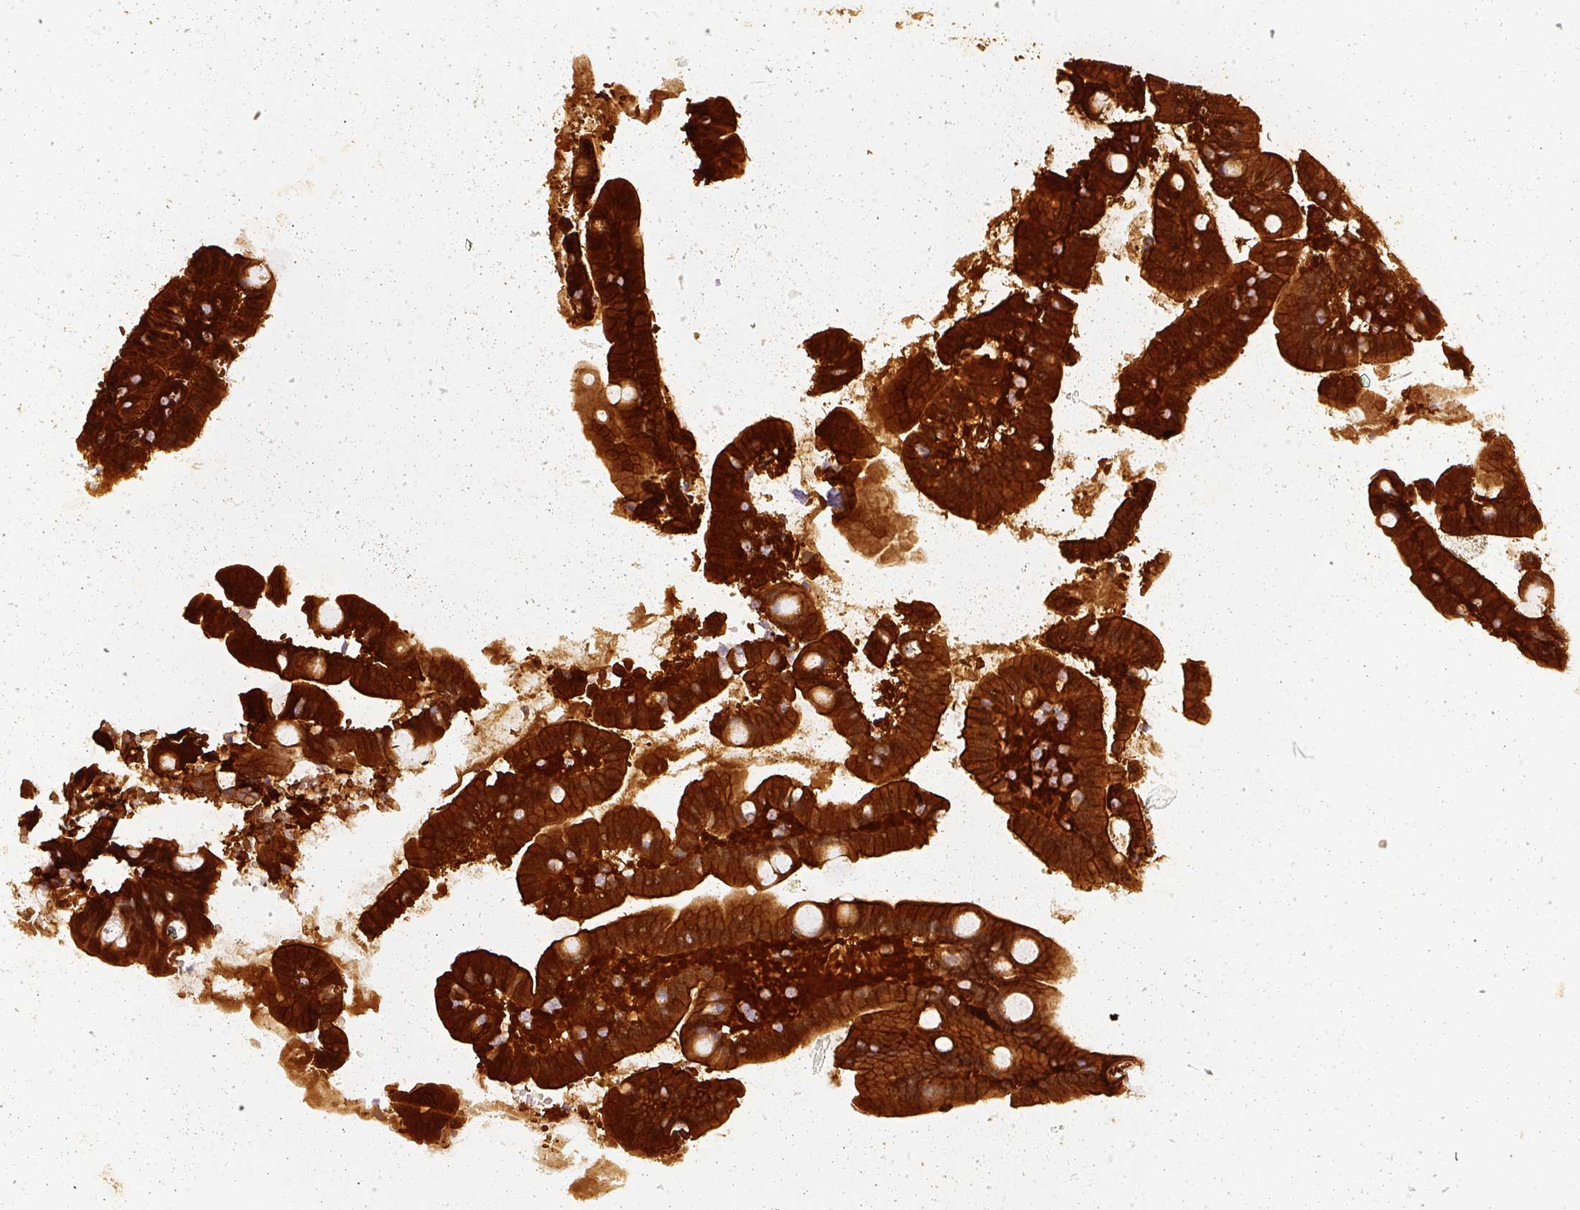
{"staining": {"intensity": "strong", "quantity": ">75%", "location": "cytoplasmic/membranous"}, "tissue": "duodenum", "cell_type": "Glandular cells", "image_type": "normal", "snomed": [{"axis": "morphology", "description": "Normal tissue, NOS"}, {"axis": "topography", "description": "Duodenum"}], "caption": "High-power microscopy captured an IHC histopathology image of unremarkable duodenum, revealing strong cytoplasmic/membranous expression in approximately >75% of glandular cells.", "gene": "DAPP1", "patient": {"sex": "male", "age": 55}}